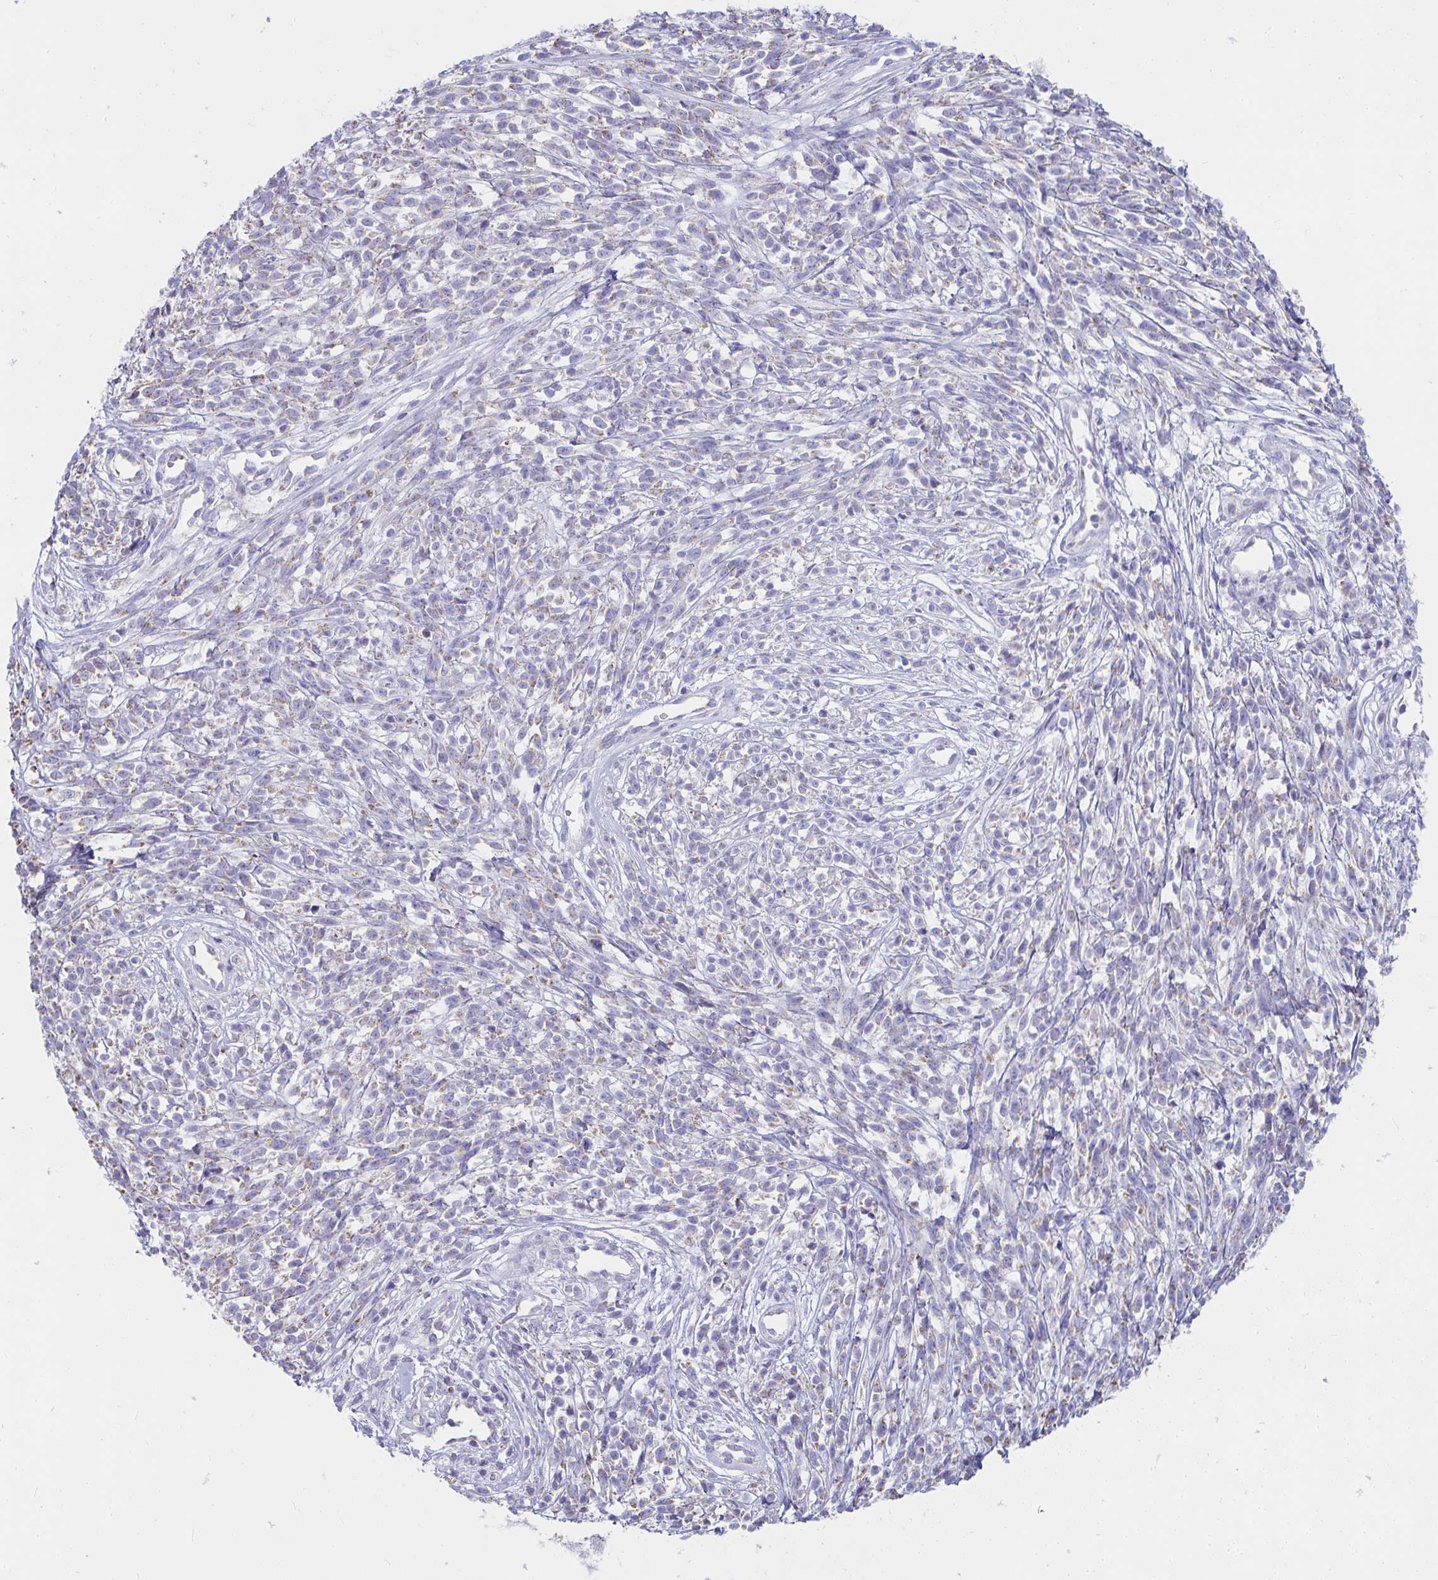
{"staining": {"intensity": "weak", "quantity": "25%-75%", "location": "cytoplasmic/membranous"}, "tissue": "melanoma", "cell_type": "Tumor cells", "image_type": "cancer", "snomed": [{"axis": "morphology", "description": "Malignant melanoma, NOS"}, {"axis": "topography", "description": "Skin"}, {"axis": "topography", "description": "Skin of trunk"}], "caption": "Malignant melanoma was stained to show a protein in brown. There is low levels of weak cytoplasmic/membranous positivity in approximately 25%-75% of tumor cells.", "gene": "SLC6A1", "patient": {"sex": "male", "age": 74}}